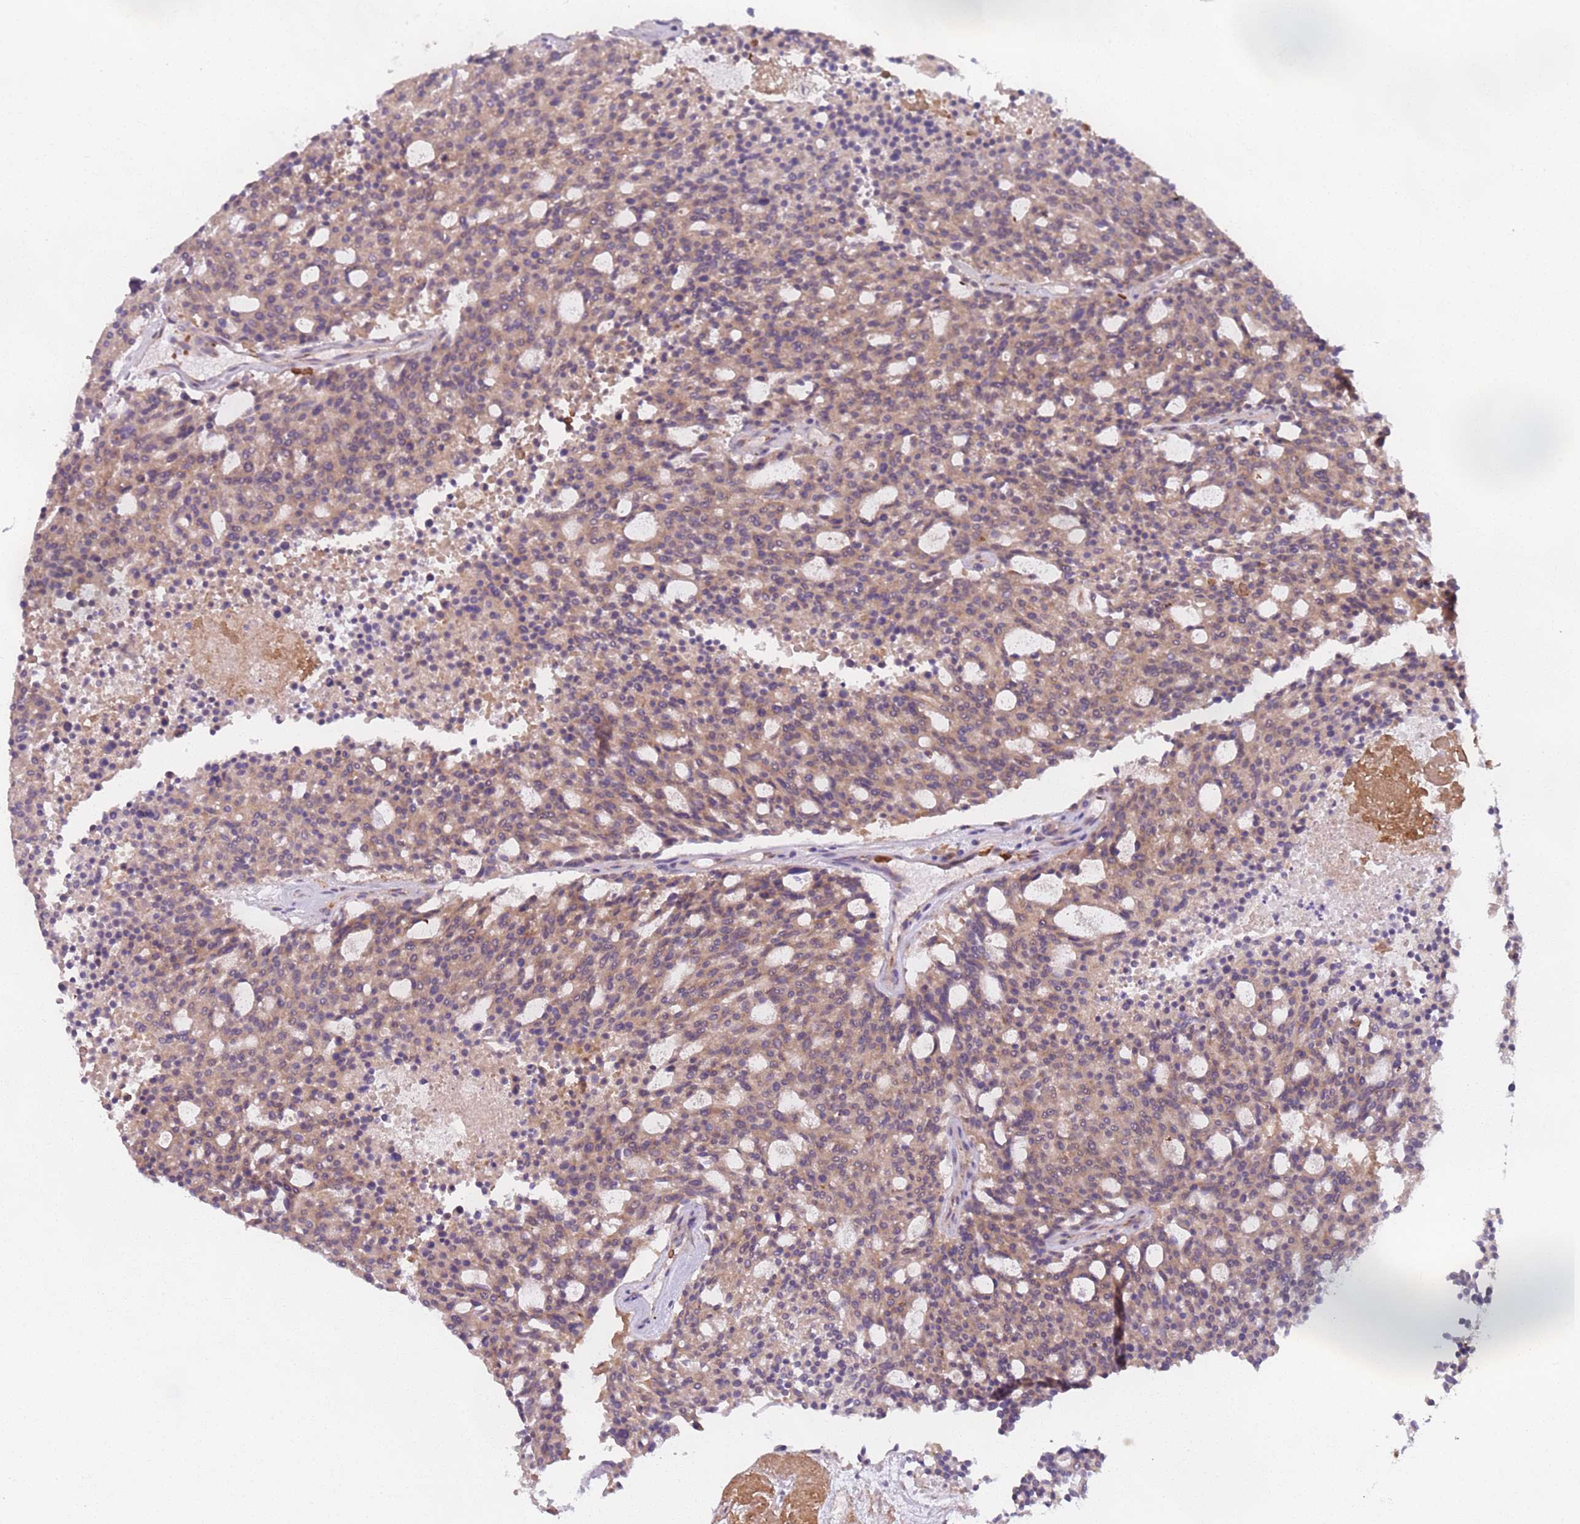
{"staining": {"intensity": "weak", "quantity": ">75%", "location": "cytoplasmic/membranous"}, "tissue": "carcinoid", "cell_type": "Tumor cells", "image_type": "cancer", "snomed": [{"axis": "morphology", "description": "Carcinoid, malignant, NOS"}, {"axis": "topography", "description": "Pancreas"}], "caption": "A brown stain labels weak cytoplasmic/membranous expression of a protein in malignant carcinoid tumor cells. (DAB (3,3'-diaminobenzidine) = brown stain, brightfield microscopy at high magnification).", "gene": "AKTIP", "patient": {"sex": "female", "age": 54}}